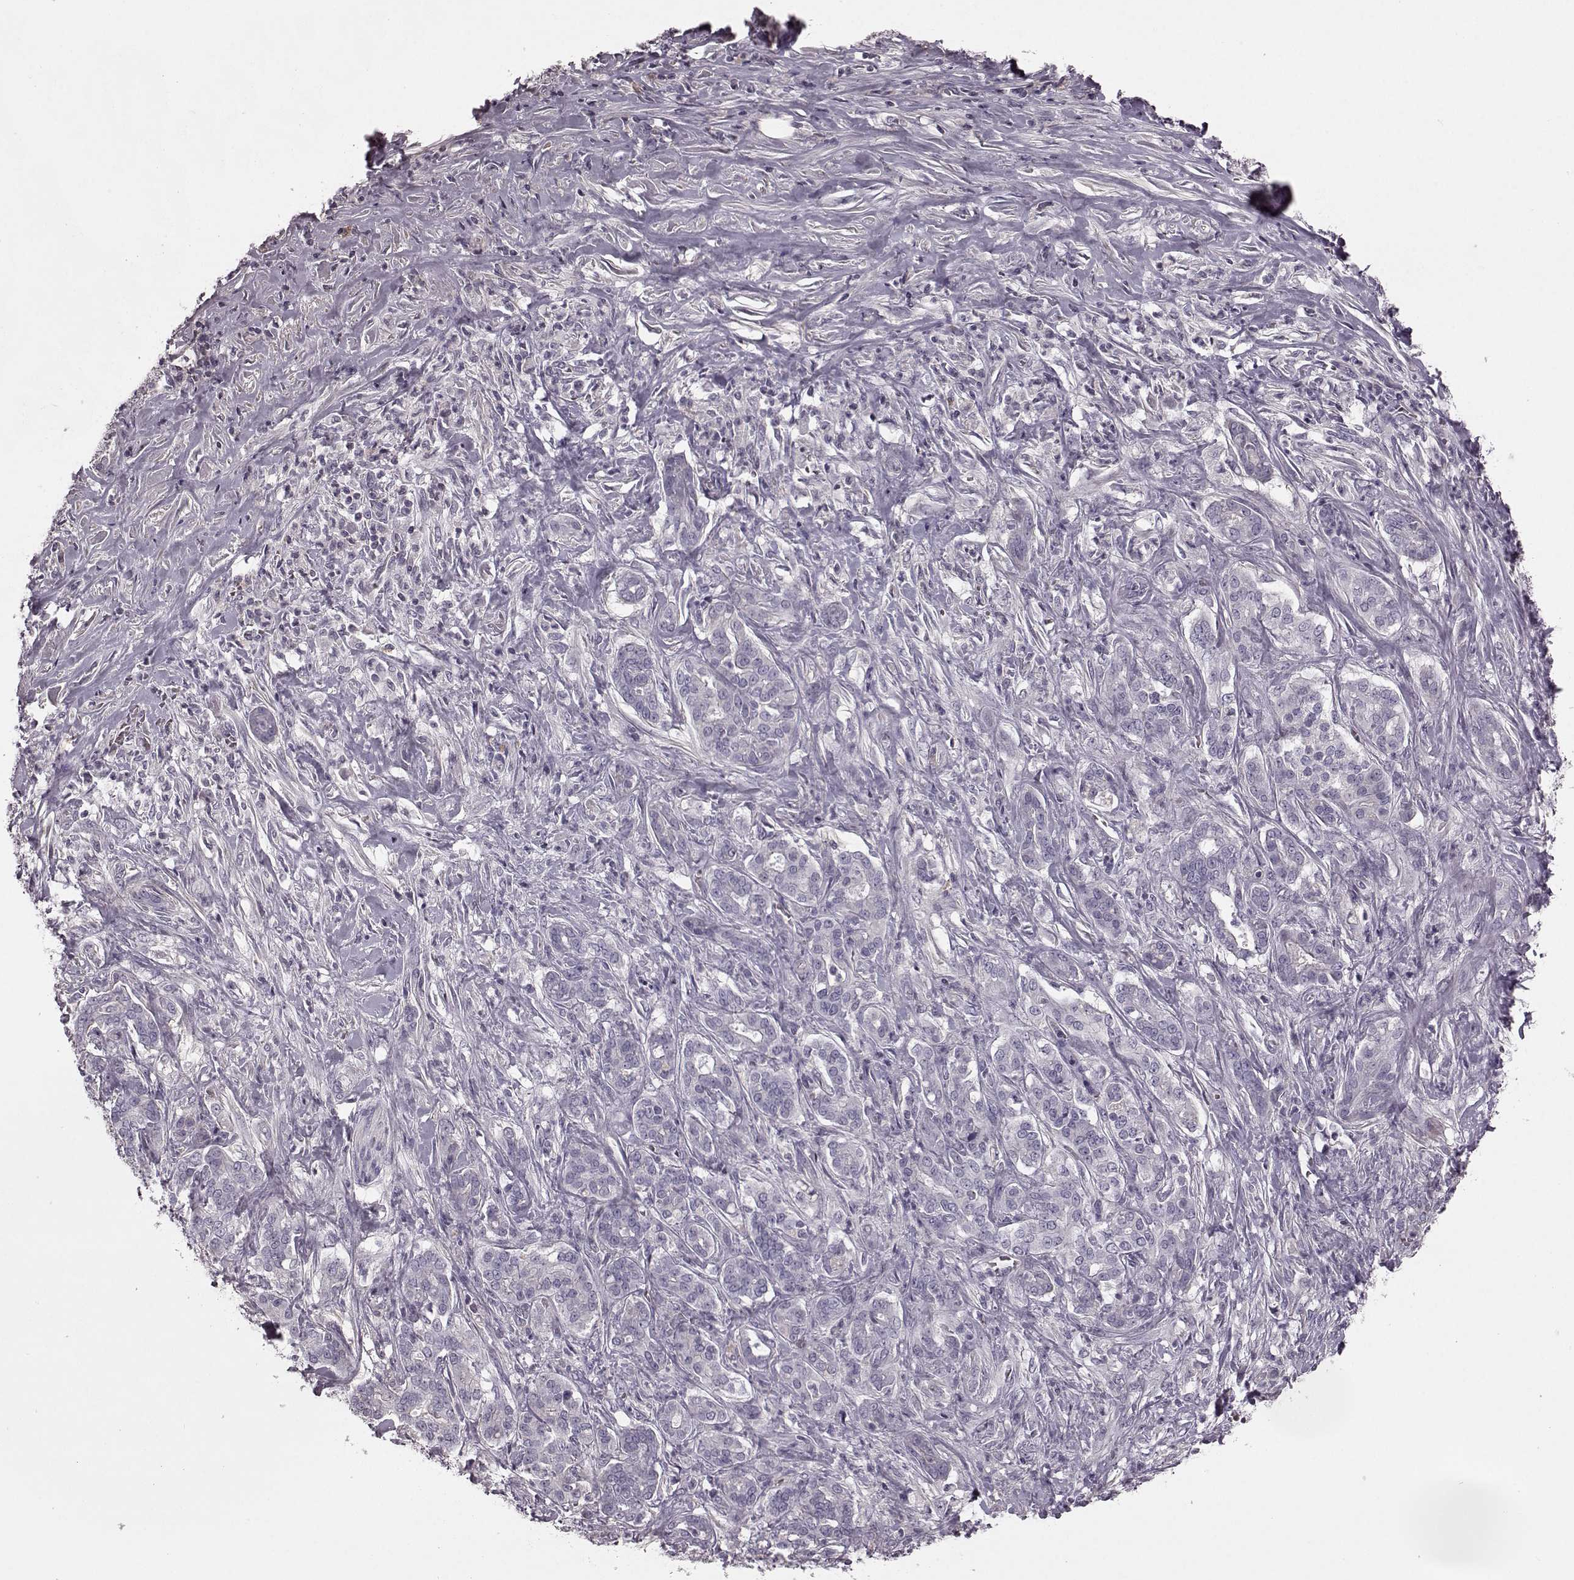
{"staining": {"intensity": "negative", "quantity": "none", "location": "none"}, "tissue": "pancreatic cancer", "cell_type": "Tumor cells", "image_type": "cancer", "snomed": [{"axis": "morphology", "description": "Normal tissue, NOS"}, {"axis": "morphology", "description": "Inflammation, NOS"}, {"axis": "morphology", "description": "Adenocarcinoma, NOS"}, {"axis": "topography", "description": "Pancreas"}], "caption": "Adenocarcinoma (pancreatic) was stained to show a protein in brown. There is no significant positivity in tumor cells.", "gene": "PDCD1", "patient": {"sex": "male", "age": 57}}